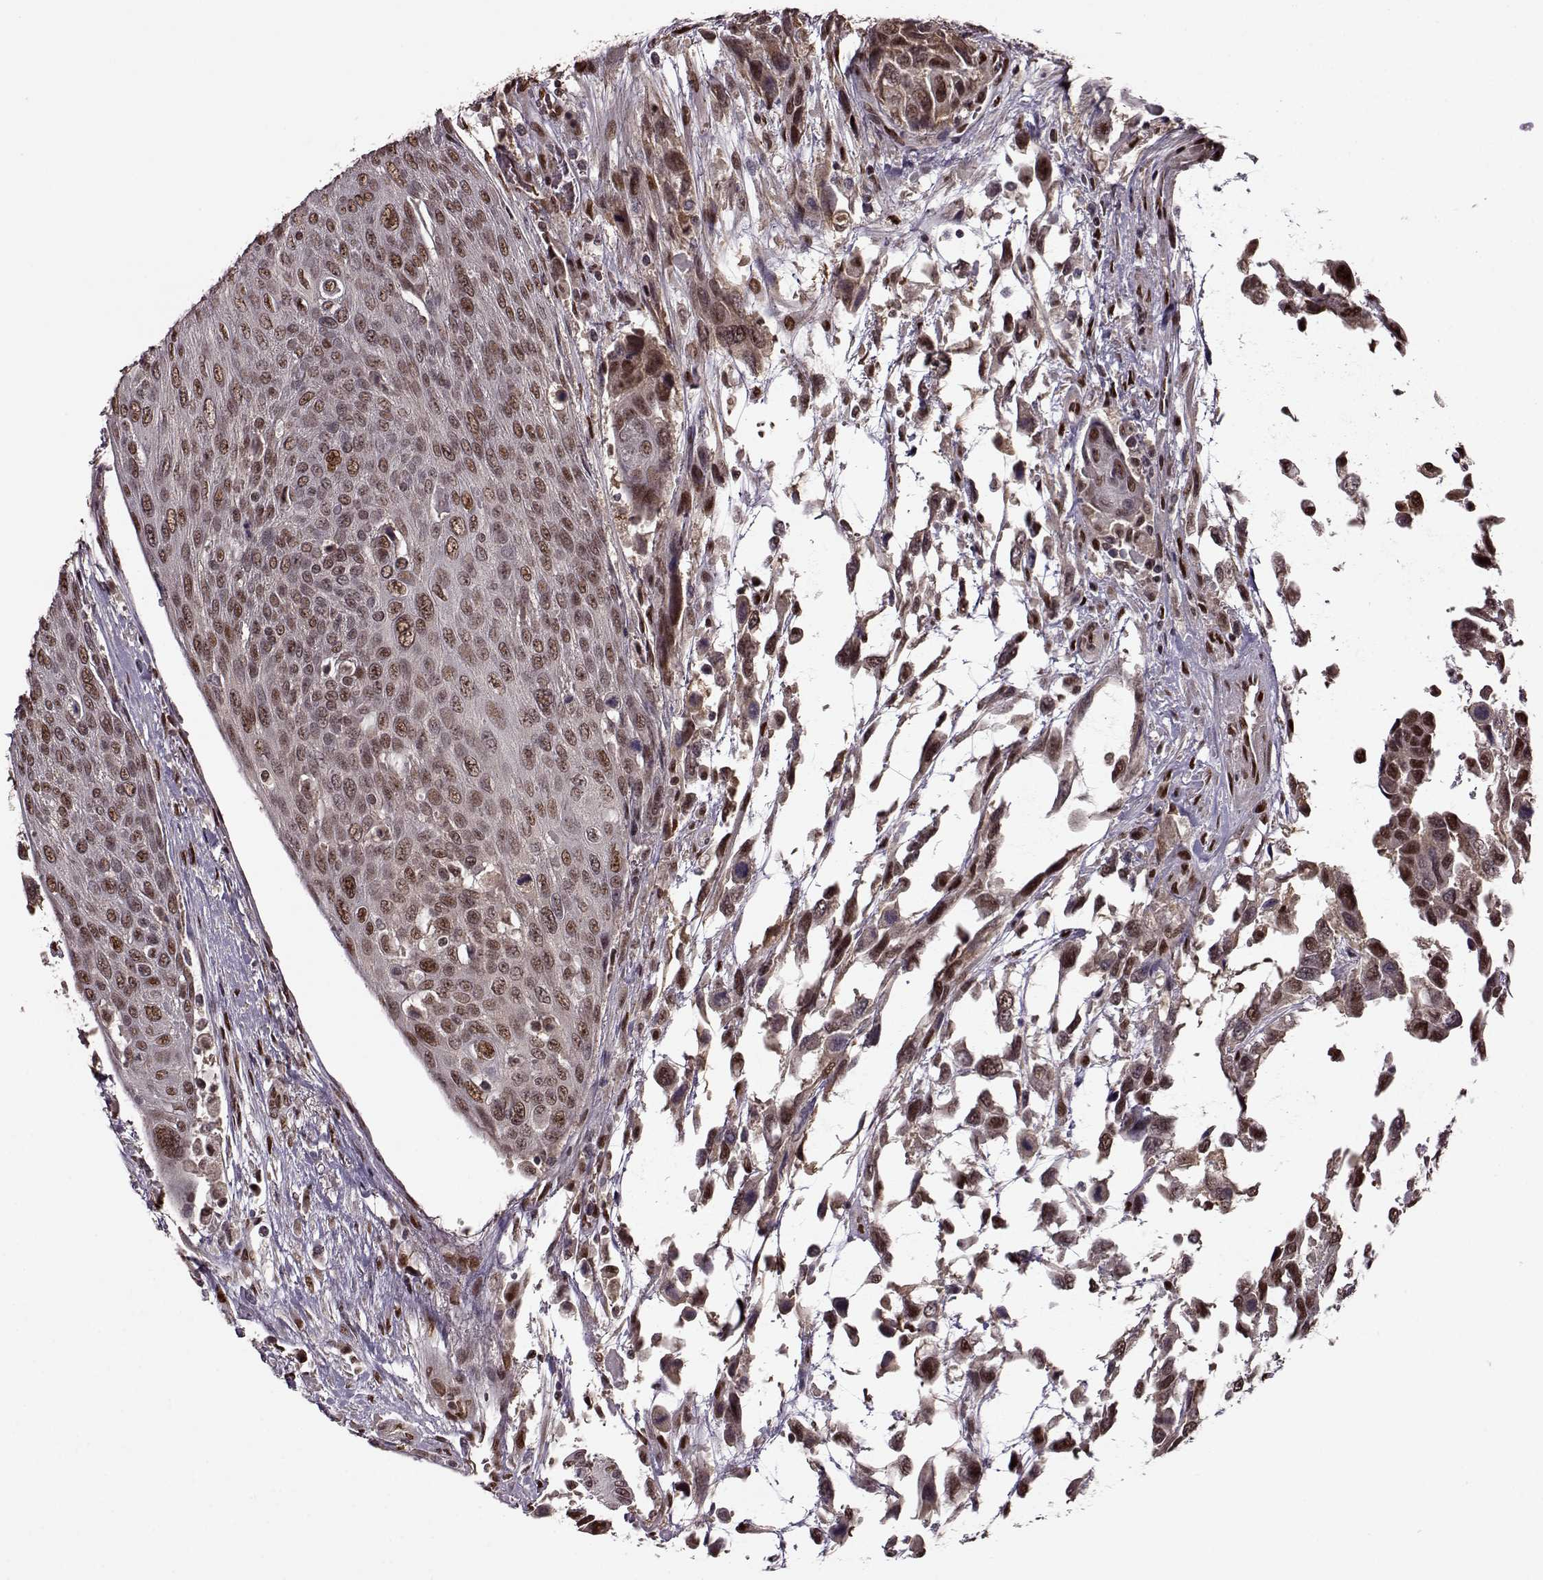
{"staining": {"intensity": "moderate", "quantity": ">75%", "location": "cytoplasmic/membranous,nuclear"}, "tissue": "urothelial cancer", "cell_type": "Tumor cells", "image_type": "cancer", "snomed": [{"axis": "morphology", "description": "Urothelial carcinoma, High grade"}, {"axis": "topography", "description": "Urinary bladder"}], "caption": "A photomicrograph showing moderate cytoplasmic/membranous and nuclear positivity in approximately >75% of tumor cells in urothelial cancer, as visualized by brown immunohistochemical staining.", "gene": "FTO", "patient": {"sex": "female", "age": 70}}